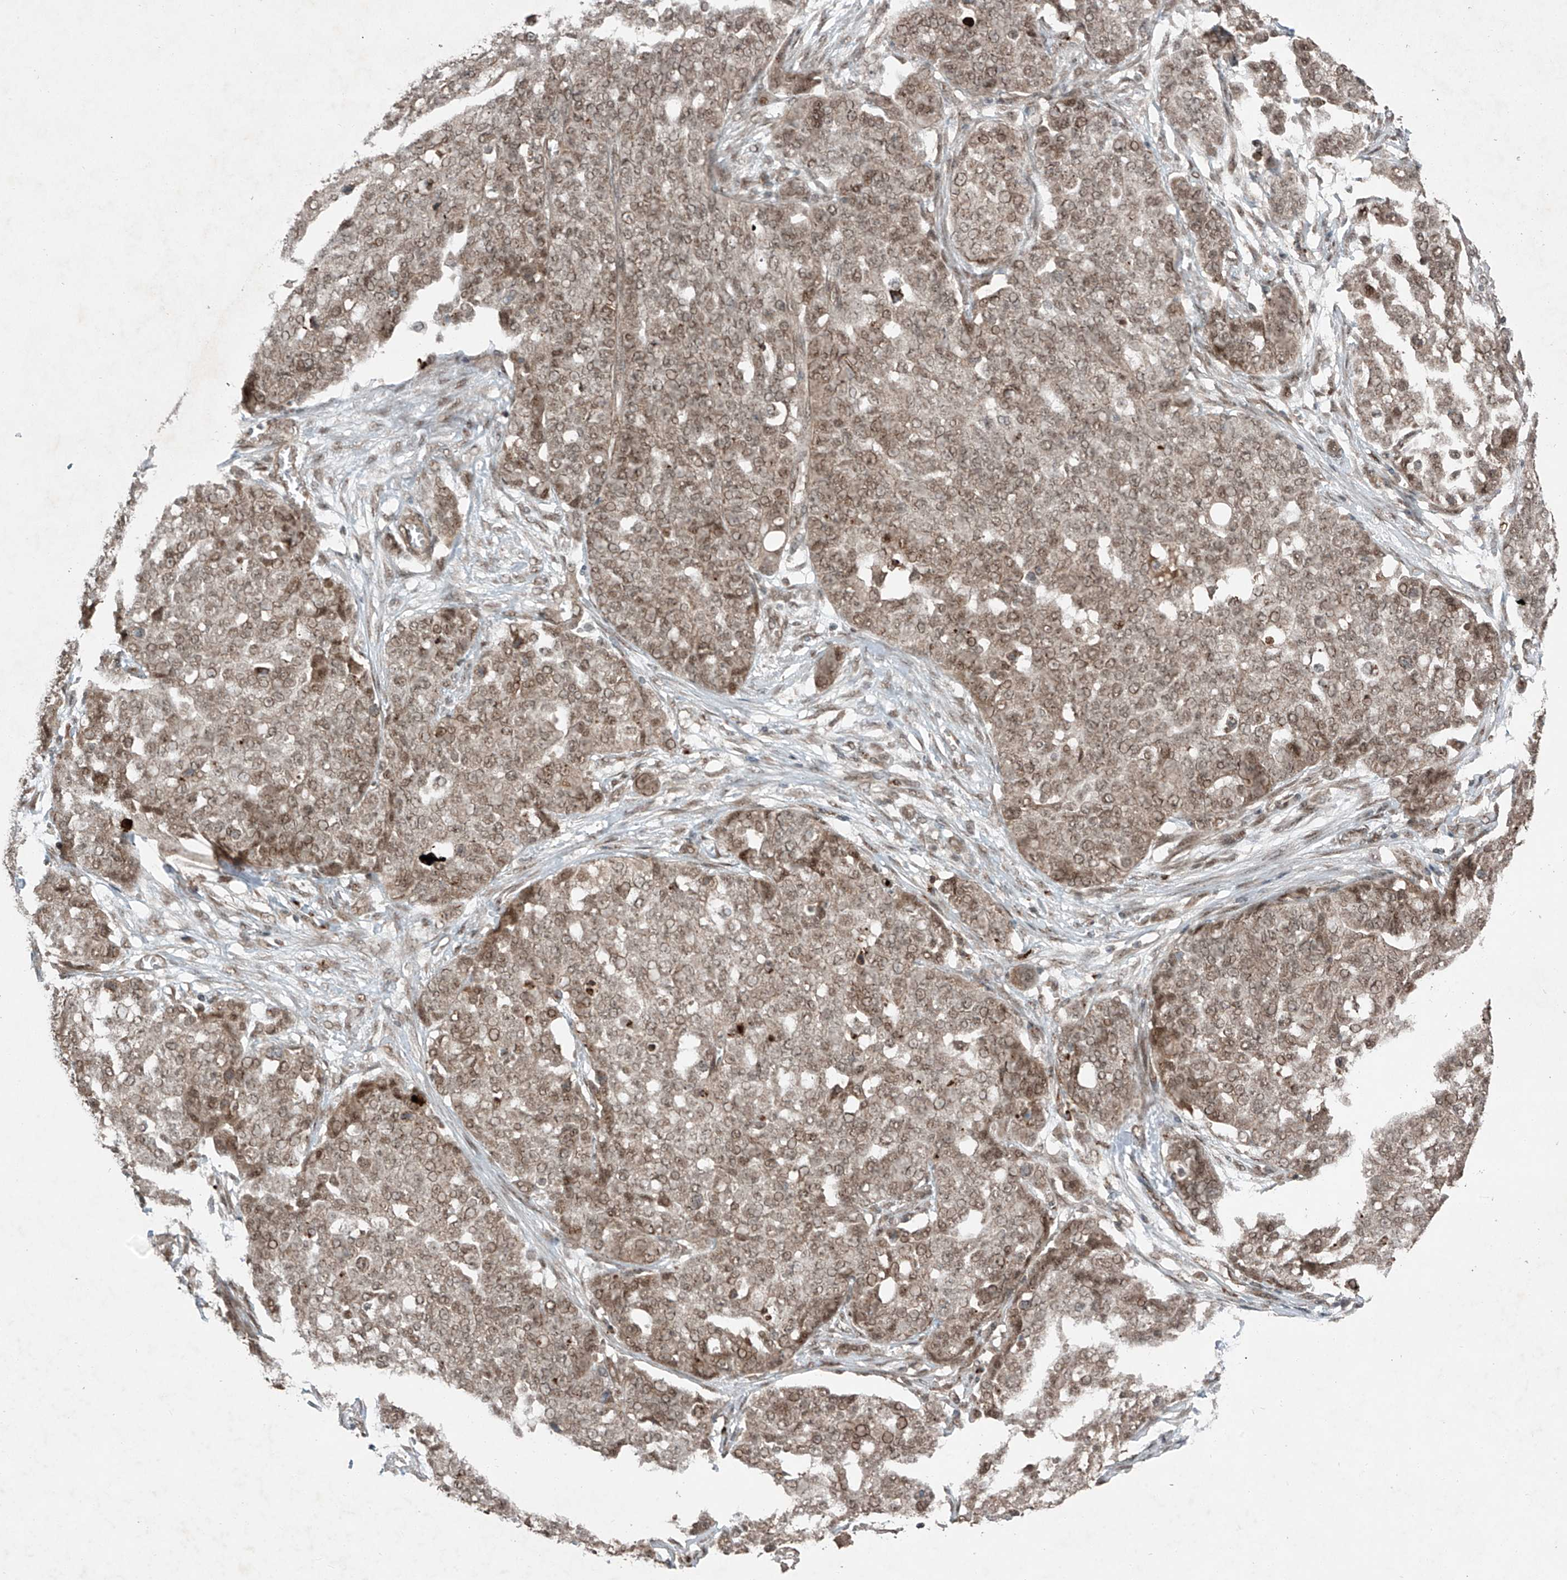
{"staining": {"intensity": "moderate", "quantity": ">75%", "location": "cytoplasmic/membranous,nuclear"}, "tissue": "ovarian cancer", "cell_type": "Tumor cells", "image_type": "cancer", "snomed": [{"axis": "morphology", "description": "Cystadenocarcinoma, serous, NOS"}, {"axis": "topography", "description": "Soft tissue"}, {"axis": "topography", "description": "Ovary"}], "caption": "Tumor cells display moderate cytoplasmic/membranous and nuclear positivity in approximately >75% of cells in ovarian cancer. (DAB IHC, brown staining for protein, blue staining for nuclei).", "gene": "ZNF620", "patient": {"sex": "female", "age": 57}}